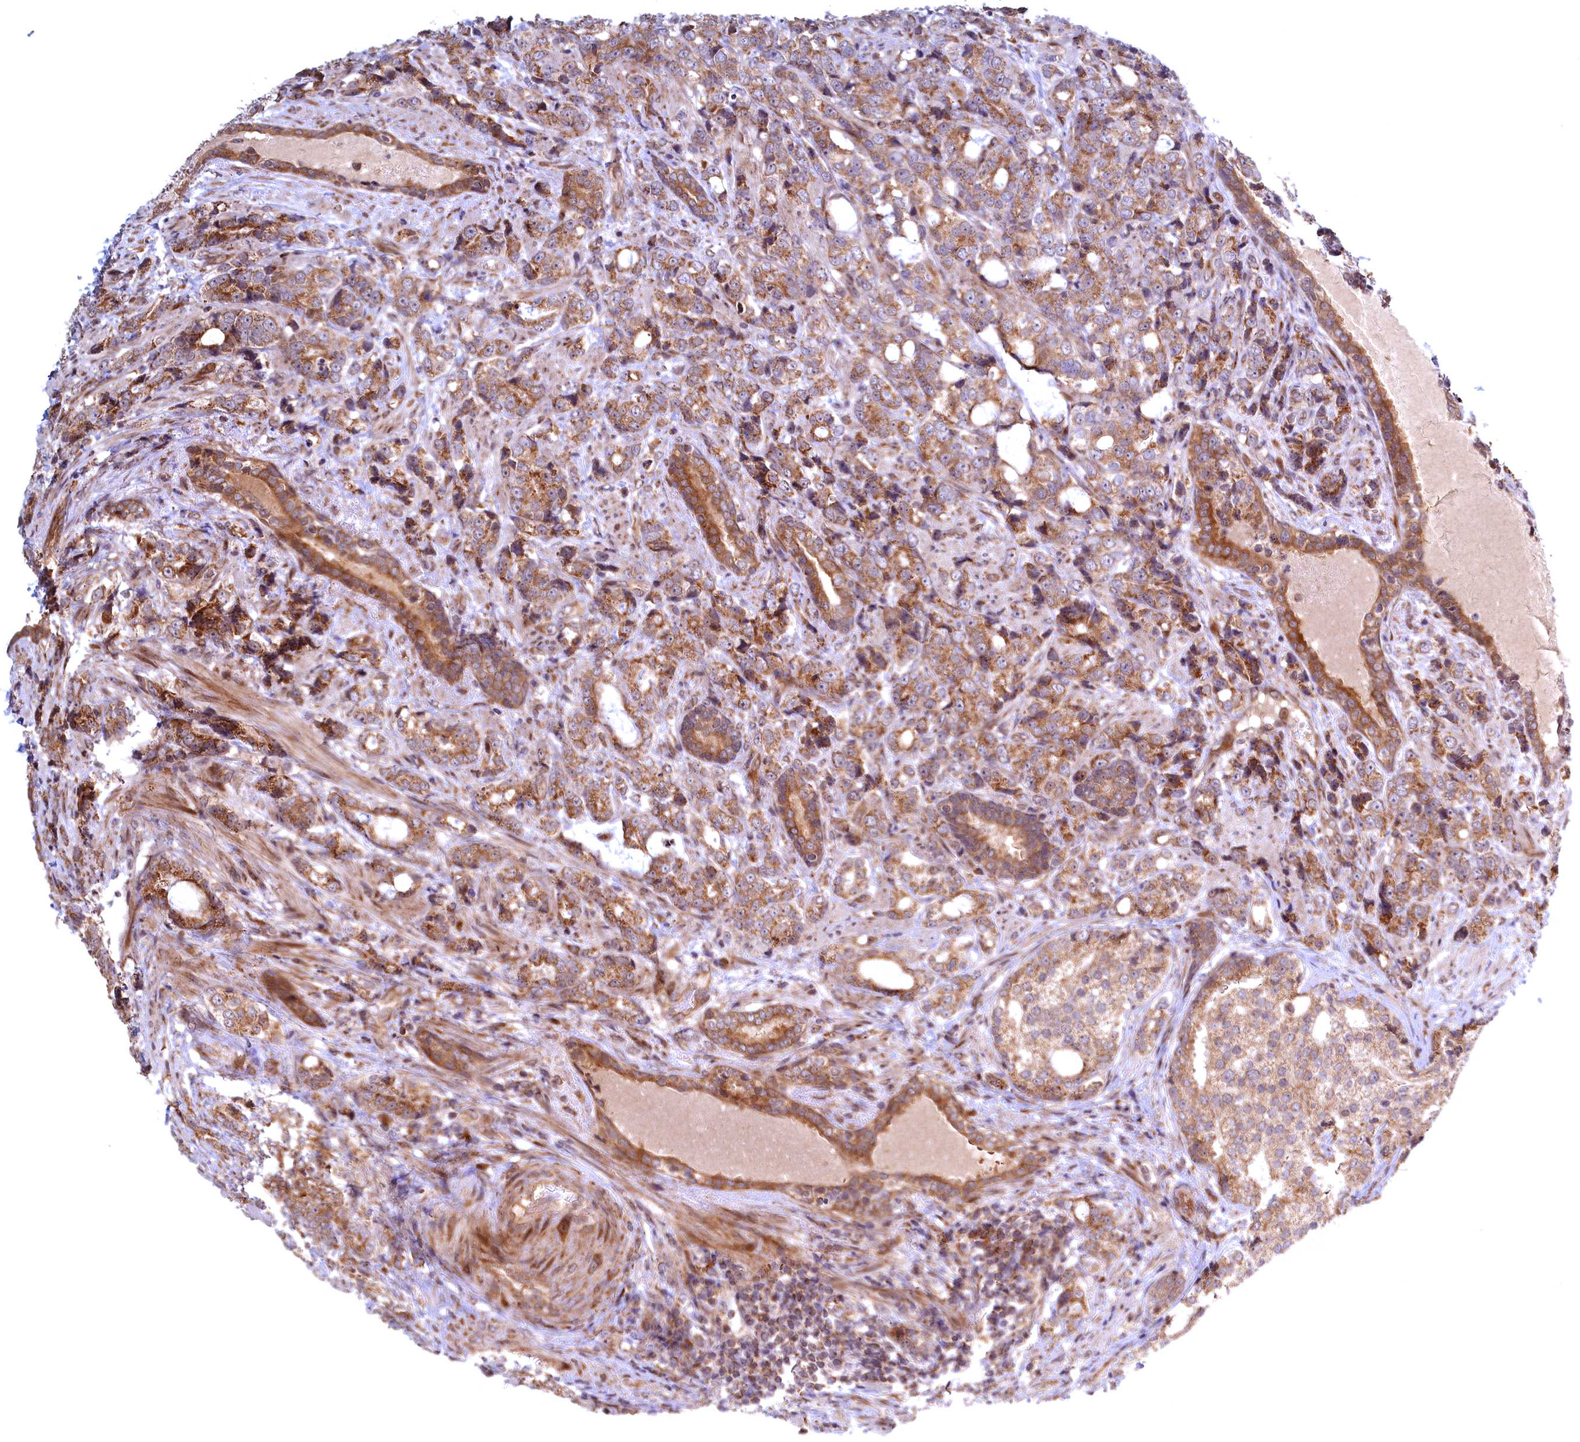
{"staining": {"intensity": "moderate", "quantity": ">75%", "location": "cytoplasmic/membranous"}, "tissue": "prostate cancer", "cell_type": "Tumor cells", "image_type": "cancer", "snomed": [{"axis": "morphology", "description": "Adenocarcinoma, High grade"}, {"axis": "topography", "description": "Prostate"}], "caption": "The micrograph displays a brown stain indicating the presence of a protein in the cytoplasmic/membranous of tumor cells in high-grade adenocarcinoma (prostate).", "gene": "PLA2G10", "patient": {"sex": "male", "age": 67}}